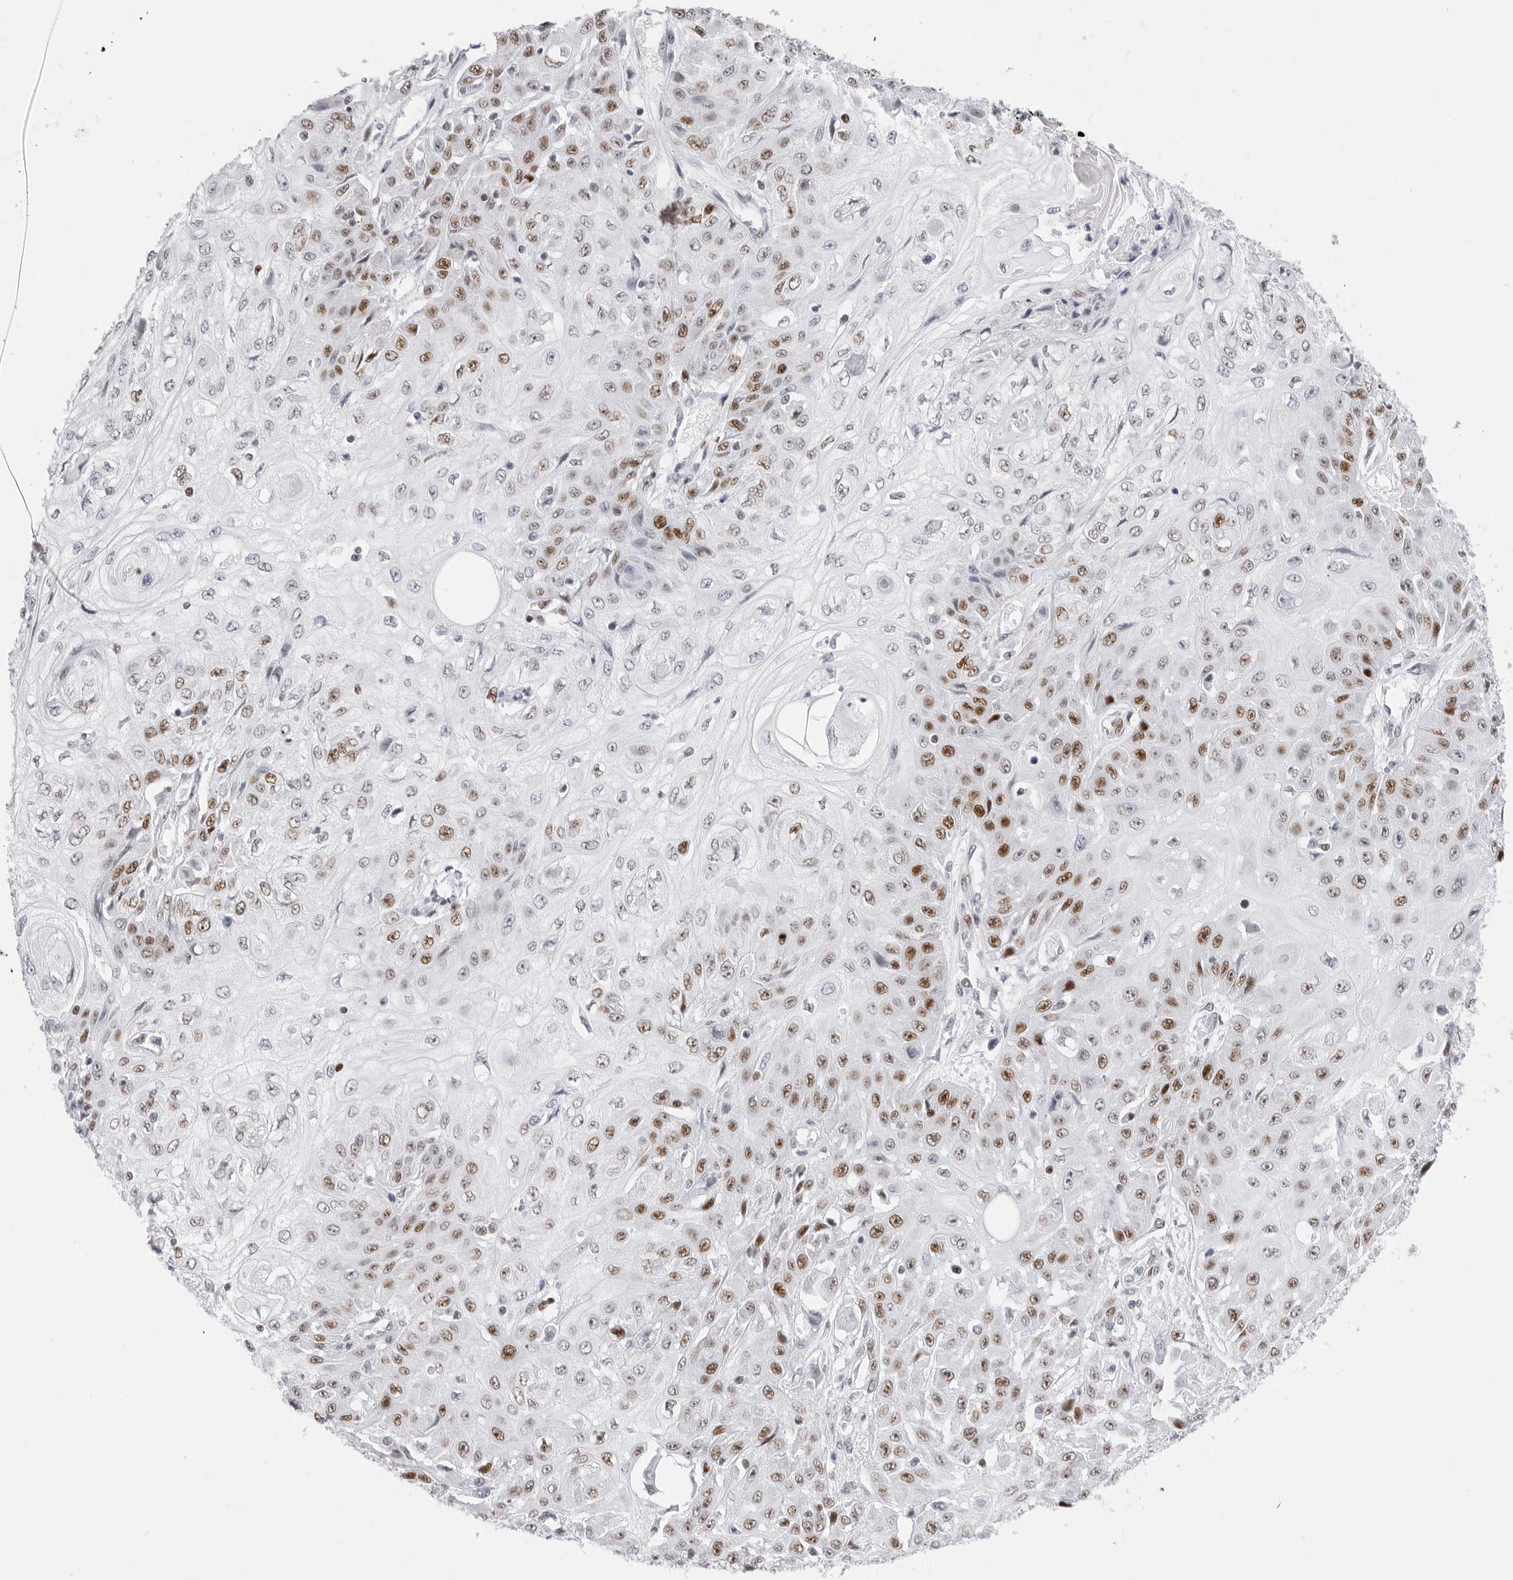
{"staining": {"intensity": "moderate", "quantity": "25%-75%", "location": "nuclear"}, "tissue": "skin cancer", "cell_type": "Tumor cells", "image_type": "cancer", "snomed": [{"axis": "morphology", "description": "Squamous cell carcinoma, NOS"}, {"axis": "morphology", "description": "Squamous cell carcinoma, metastatic, NOS"}, {"axis": "topography", "description": "Skin"}, {"axis": "topography", "description": "Lymph node"}], "caption": "Protein expression analysis of skin cancer (squamous cell carcinoma) displays moderate nuclear expression in about 25%-75% of tumor cells.", "gene": "NASP", "patient": {"sex": "male", "age": 75}}